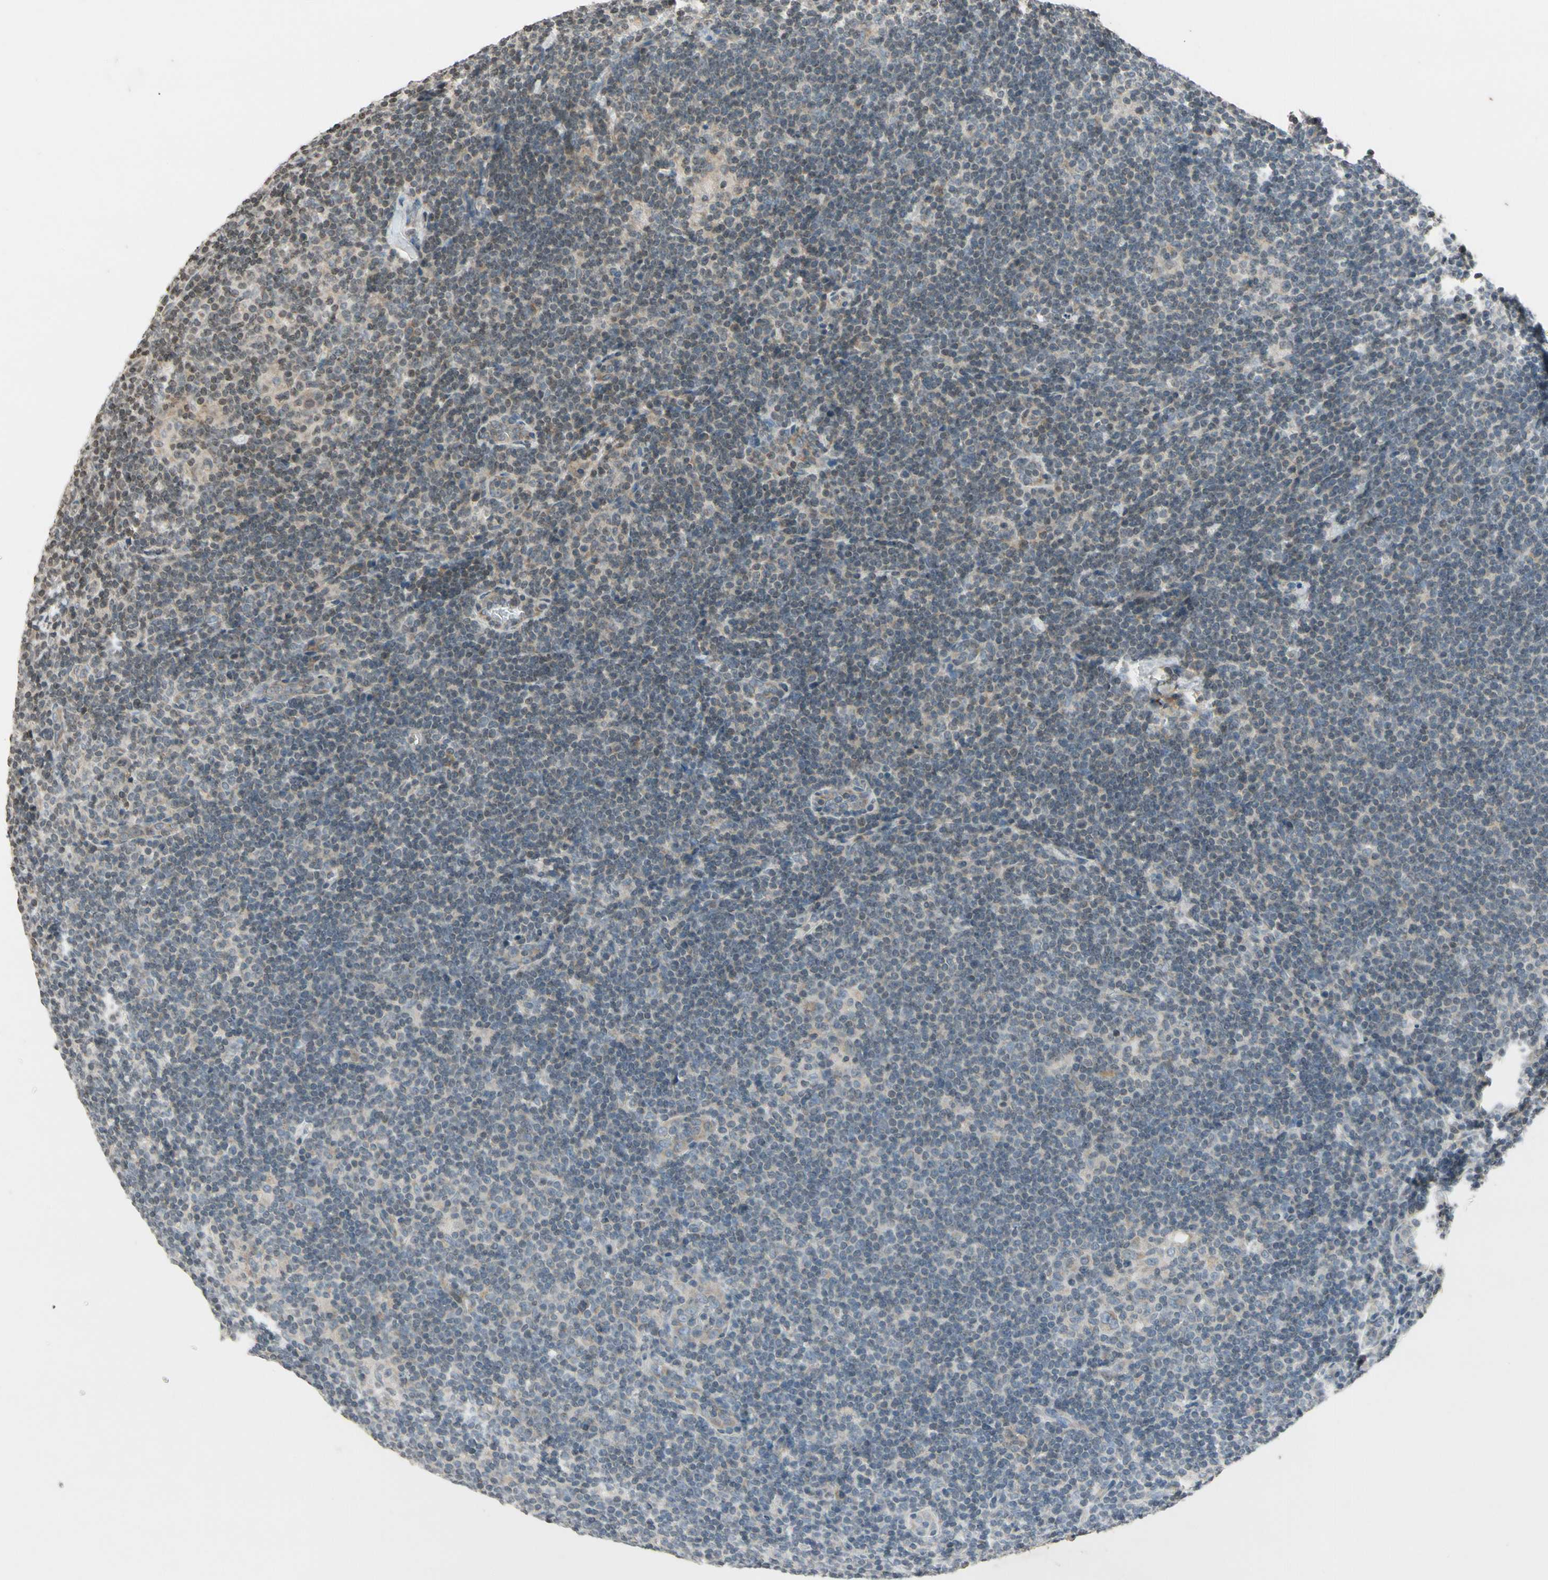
{"staining": {"intensity": "negative", "quantity": "none", "location": "none"}, "tissue": "lymphoma", "cell_type": "Tumor cells", "image_type": "cancer", "snomed": [{"axis": "morphology", "description": "Hodgkin's disease, NOS"}, {"axis": "topography", "description": "Lymph node"}], "caption": "Immunohistochemistry image of neoplastic tissue: Hodgkin's disease stained with DAB exhibits no significant protein positivity in tumor cells. The staining is performed using DAB (3,3'-diaminobenzidine) brown chromogen with nuclei counter-stained in using hematoxylin.", "gene": "CLDN11", "patient": {"sex": "female", "age": 57}}